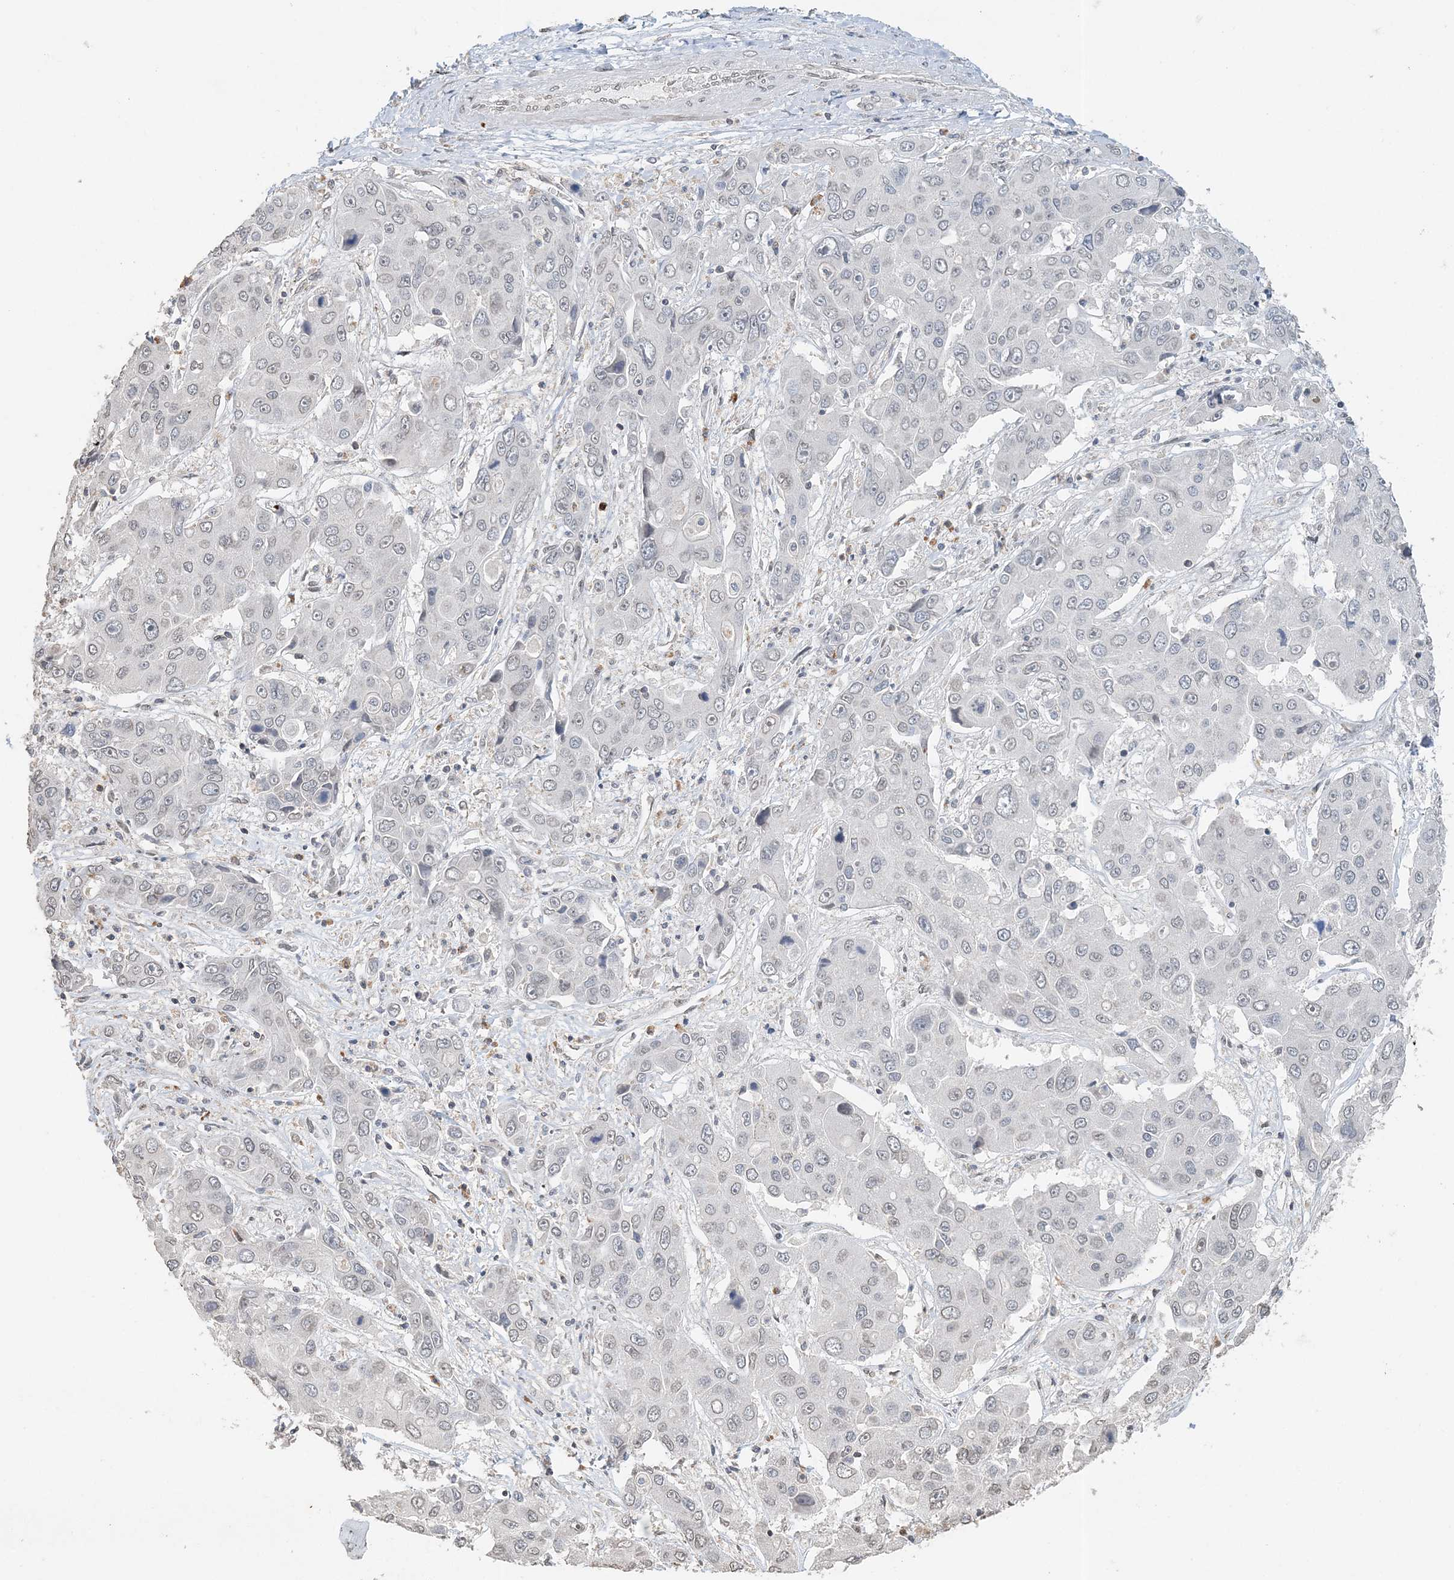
{"staining": {"intensity": "negative", "quantity": "none", "location": "none"}, "tissue": "liver cancer", "cell_type": "Tumor cells", "image_type": "cancer", "snomed": [{"axis": "morphology", "description": "Cholangiocarcinoma"}, {"axis": "topography", "description": "Liver"}], "caption": "Immunohistochemistry (IHC) of human liver cancer (cholangiocarcinoma) shows no expression in tumor cells.", "gene": "FAM110A", "patient": {"sex": "male", "age": 67}}